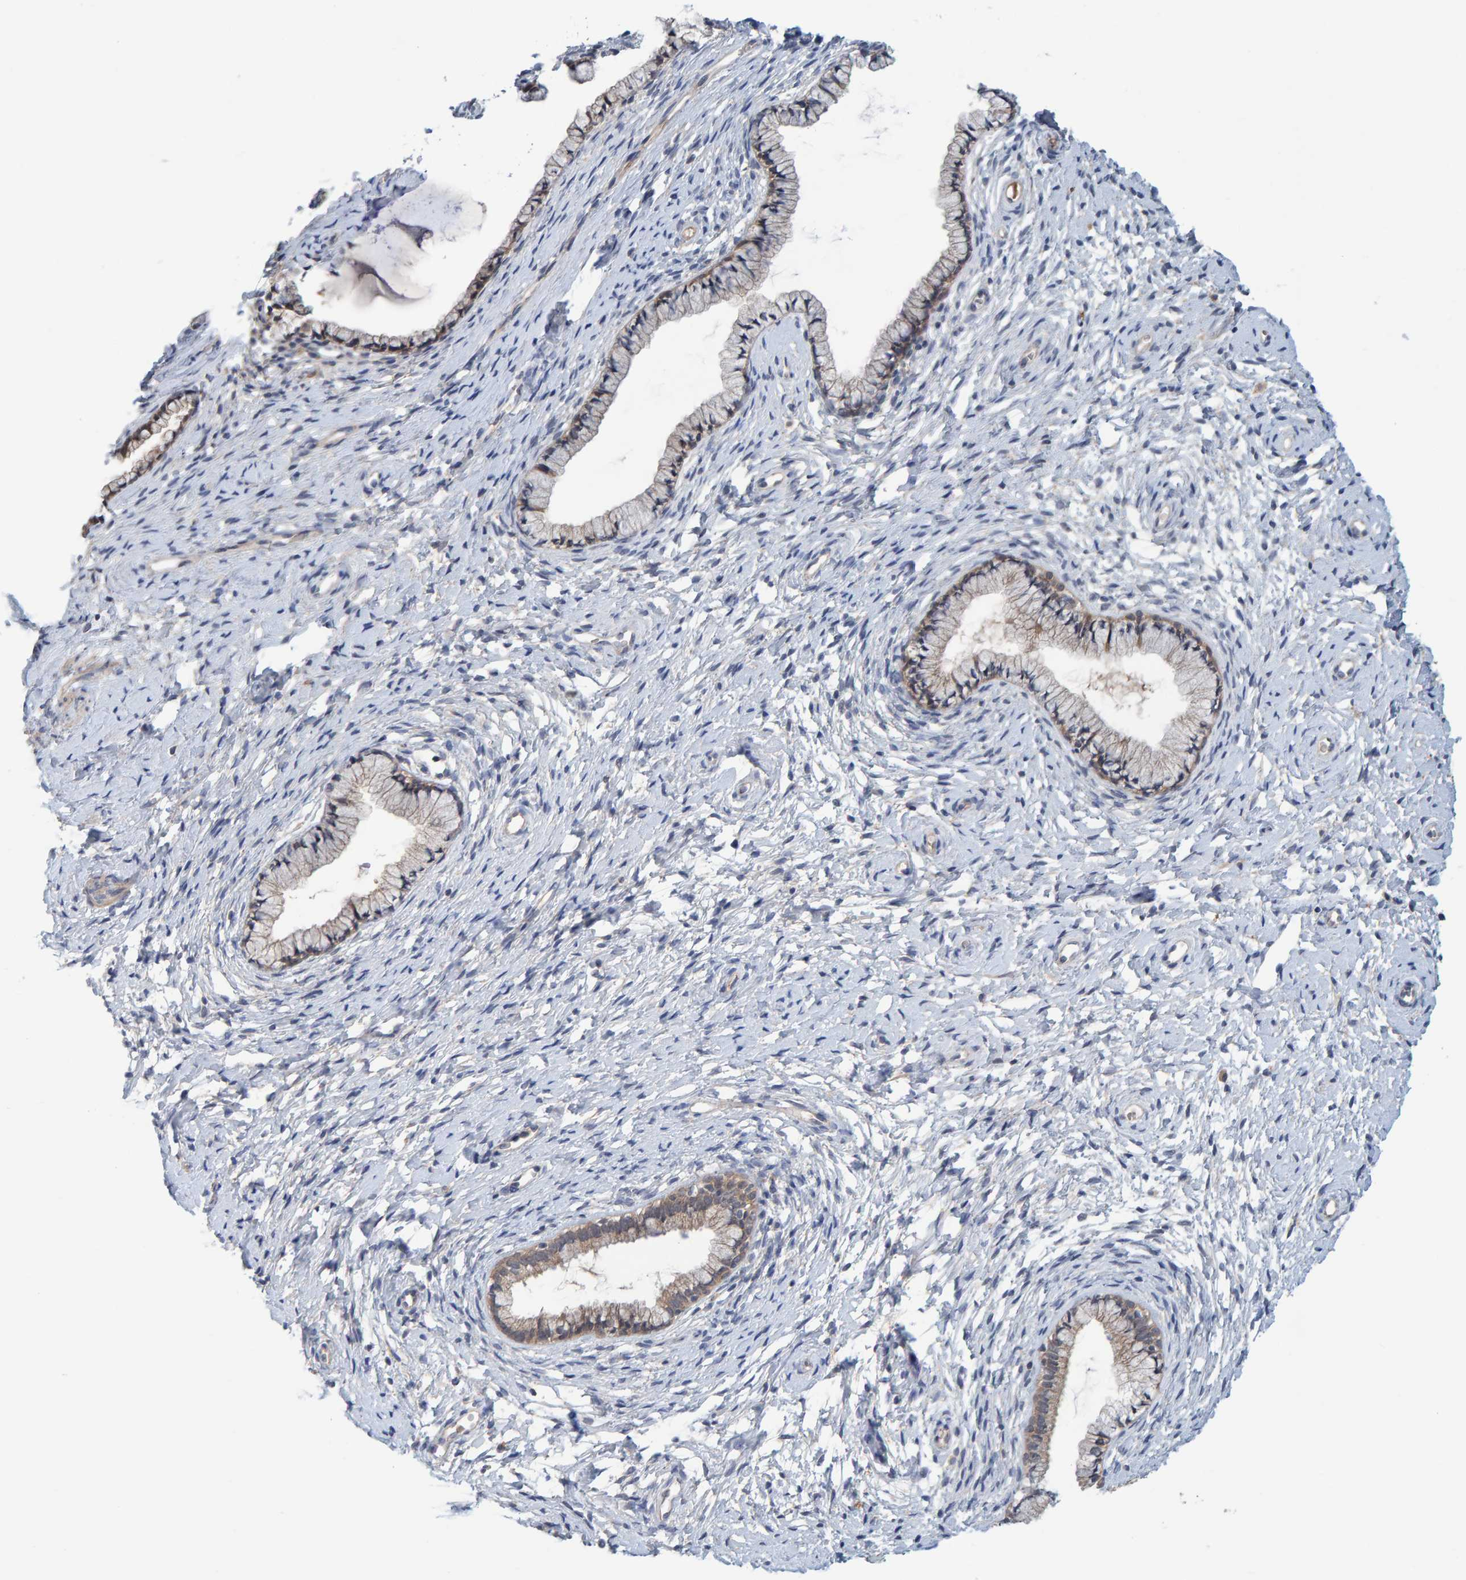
{"staining": {"intensity": "weak", "quantity": "<25%", "location": "cytoplasmic/membranous"}, "tissue": "cervix", "cell_type": "Glandular cells", "image_type": "normal", "snomed": [{"axis": "morphology", "description": "Normal tissue, NOS"}, {"axis": "topography", "description": "Cervix"}], "caption": "This is an immunohistochemistry image of benign cervix. There is no staining in glandular cells.", "gene": "TATDN1", "patient": {"sex": "female", "age": 72}}